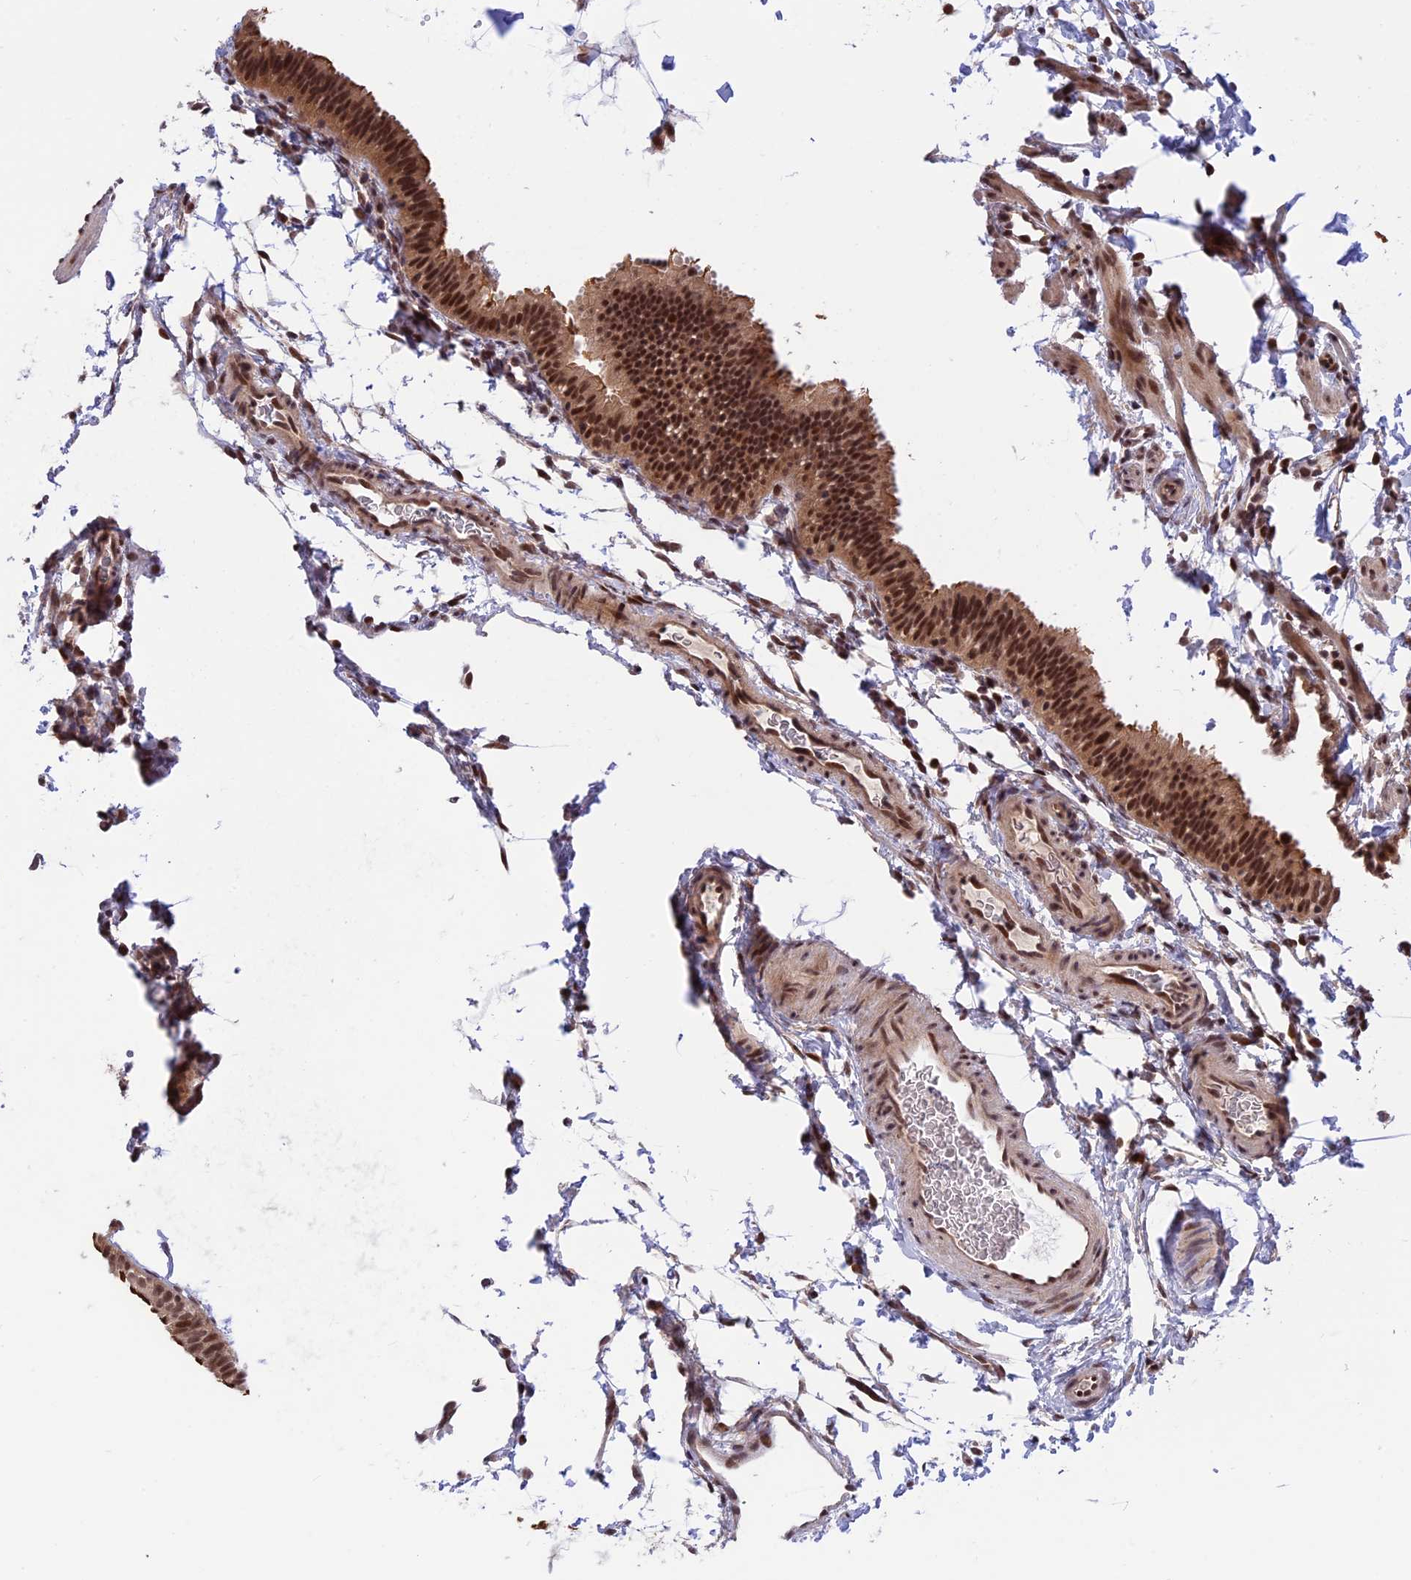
{"staining": {"intensity": "strong", "quantity": ">75%", "location": "cytoplasmic/membranous,nuclear"}, "tissue": "fallopian tube", "cell_type": "Glandular cells", "image_type": "normal", "snomed": [{"axis": "morphology", "description": "Normal tissue, NOS"}, {"axis": "topography", "description": "Fallopian tube"}], "caption": "A brown stain shows strong cytoplasmic/membranous,nuclear staining of a protein in glandular cells of normal fallopian tube.", "gene": "POLR2C", "patient": {"sex": "female", "age": 35}}